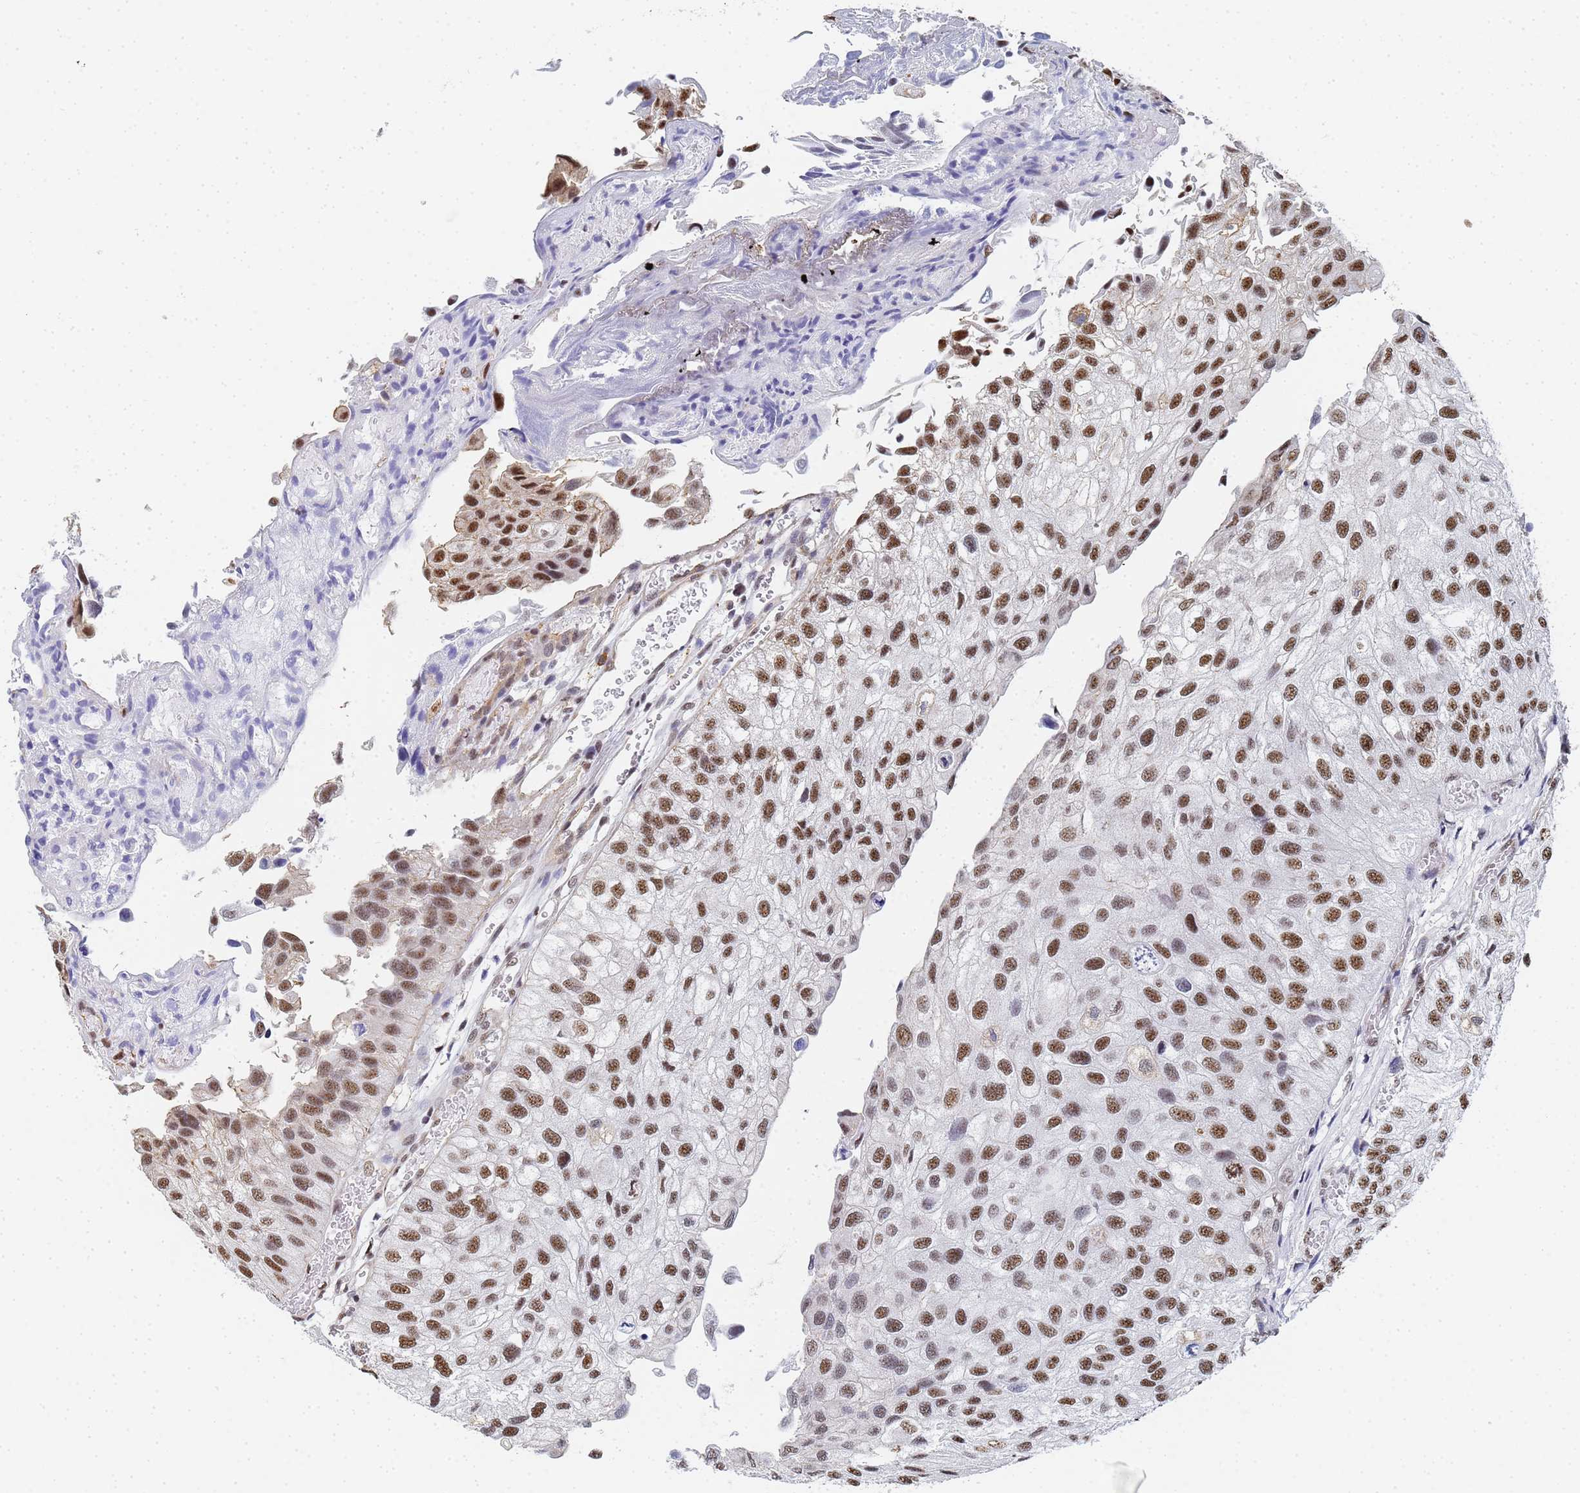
{"staining": {"intensity": "strong", "quantity": ">75%", "location": "nuclear"}, "tissue": "urothelial cancer", "cell_type": "Tumor cells", "image_type": "cancer", "snomed": [{"axis": "morphology", "description": "Urothelial carcinoma, Low grade"}, {"axis": "topography", "description": "Urinary bladder"}], "caption": "DAB (3,3'-diaminobenzidine) immunohistochemical staining of human urothelial cancer reveals strong nuclear protein staining in about >75% of tumor cells.", "gene": "PRRT4", "patient": {"sex": "female", "age": 89}}